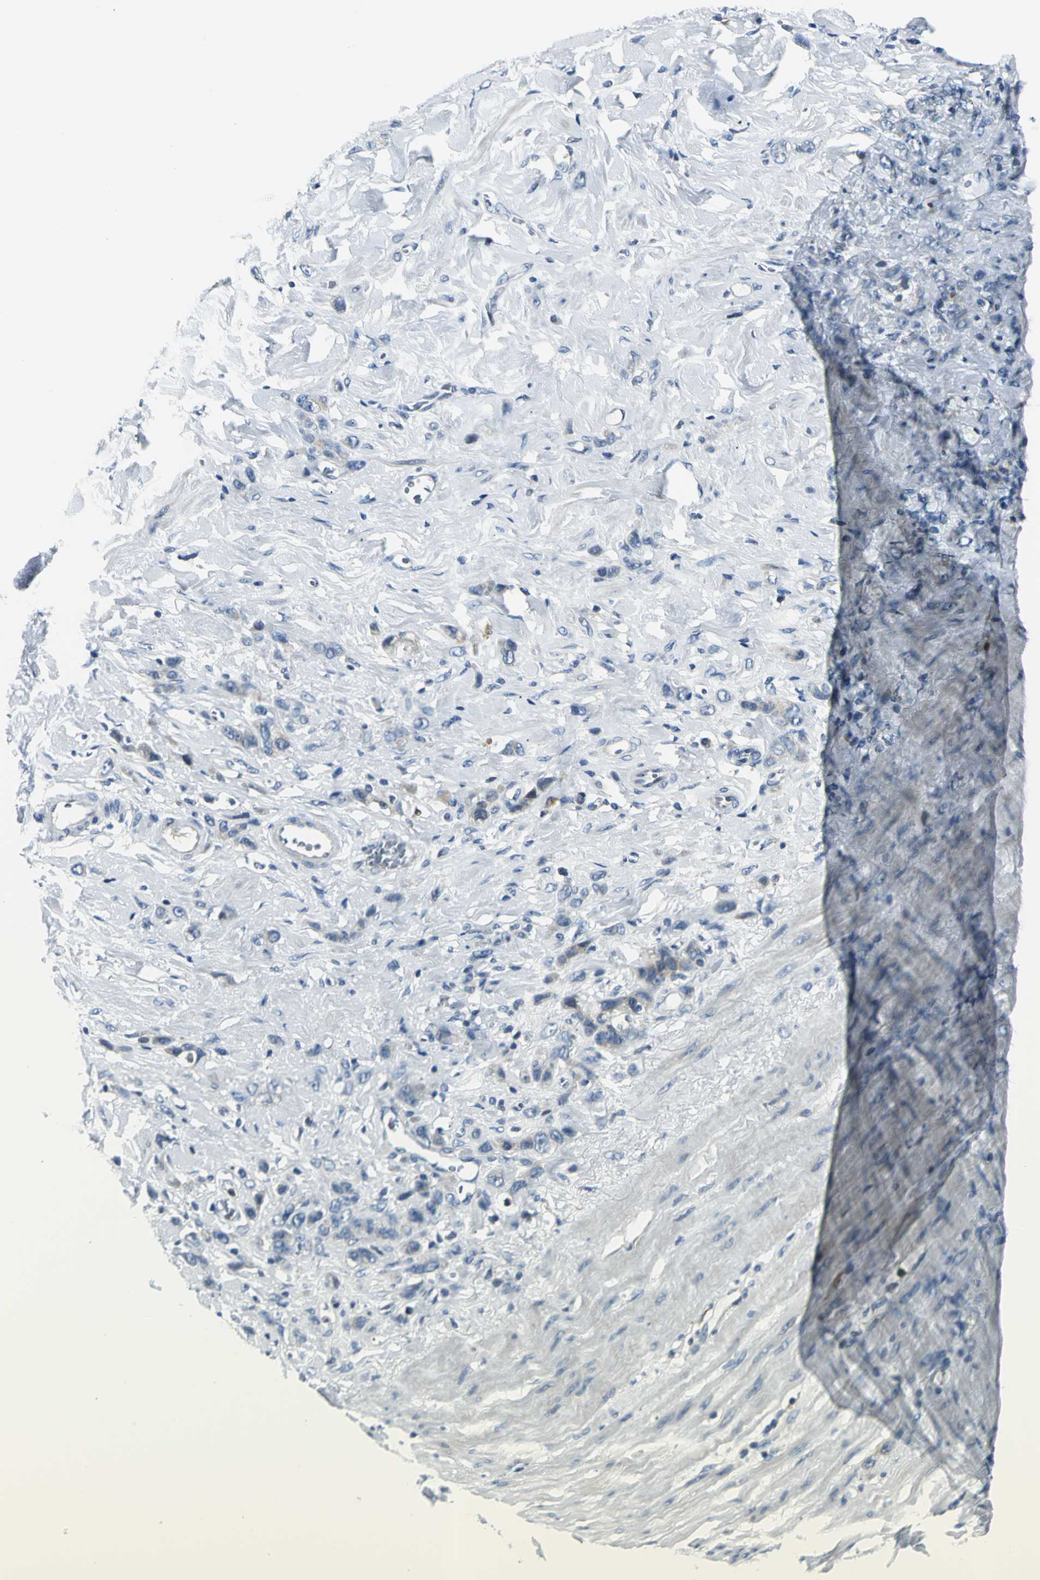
{"staining": {"intensity": "weak", "quantity": "<25%", "location": "cytoplasmic/membranous"}, "tissue": "stomach cancer", "cell_type": "Tumor cells", "image_type": "cancer", "snomed": [{"axis": "morphology", "description": "Normal tissue, NOS"}, {"axis": "morphology", "description": "Adenocarcinoma, NOS"}, {"axis": "topography", "description": "Stomach"}], "caption": "Tumor cells show no significant protein staining in stomach cancer (adenocarcinoma).", "gene": "USP40", "patient": {"sex": "male", "age": 82}}